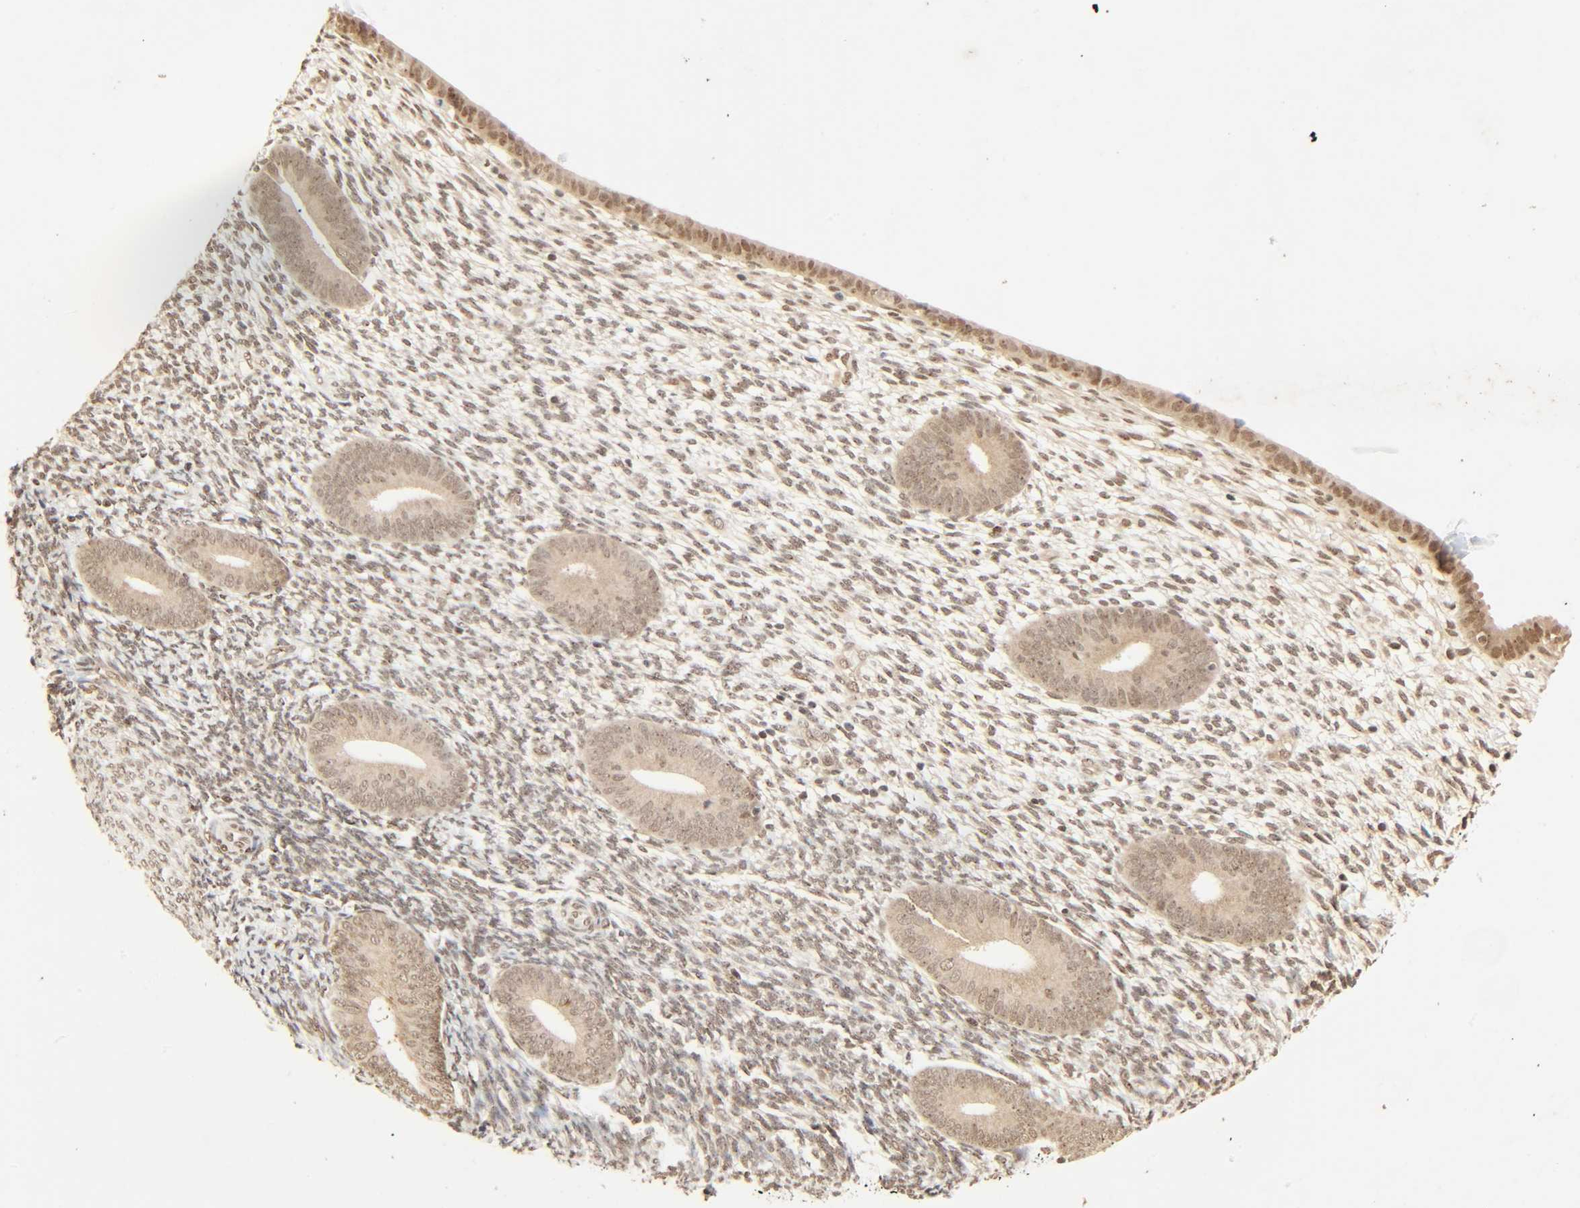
{"staining": {"intensity": "weak", "quantity": "25%-75%", "location": "nuclear"}, "tissue": "endometrium", "cell_type": "Cells in endometrial stroma", "image_type": "normal", "snomed": [{"axis": "morphology", "description": "Normal tissue, NOS"}, {"axis": "topography", "description": "Endometrium"}], "caption": "DAB immunohistochemical staining of benign endometrium demonstrates weak nuclear protein positivity in approximately 25%-75% of cells in endometrial stroma.", "gene": "UBC", "patient": {"sex": "female", "age": 57}}